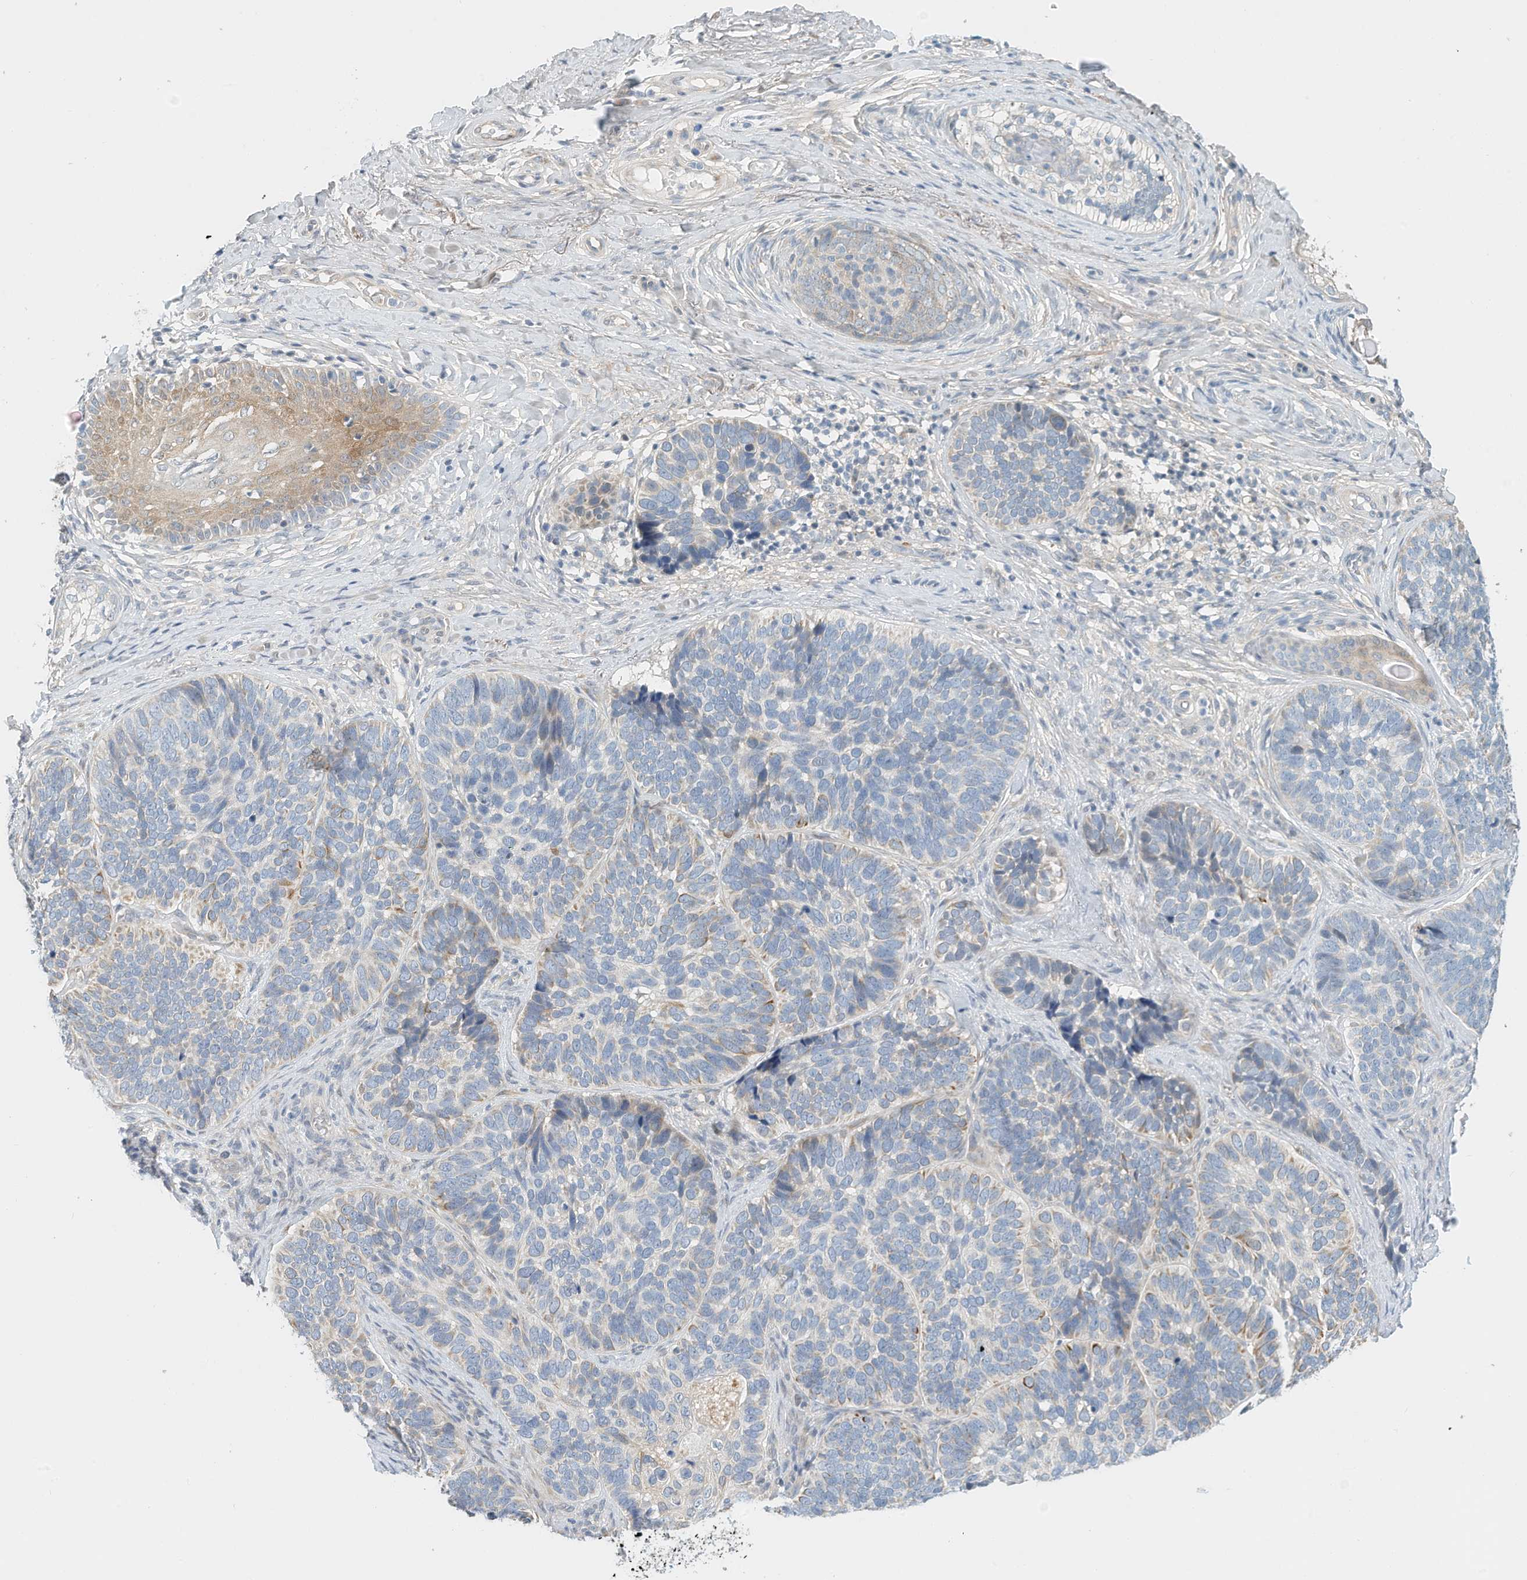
{"staining": {"intensity": "weak", "quantity": "<25%", "location": "cytoplasmic/membranous"}, "tissue": "skin cancer", "cell_type": "Tumor cells", "image_type": "cancer", "snomed": [{"axis": "morphology", "description": "Basal cell carcinoma"}, {"axis": "topography", "description": "Skin"}], "caption": "Immunohistochemistry (IHC) histopathology image of human skin cancer stained for a protein (brown), which shows no staining in tumor cells.", "gene": "ARHGAP28", "patient": {"sex": "male", "age": 62}}